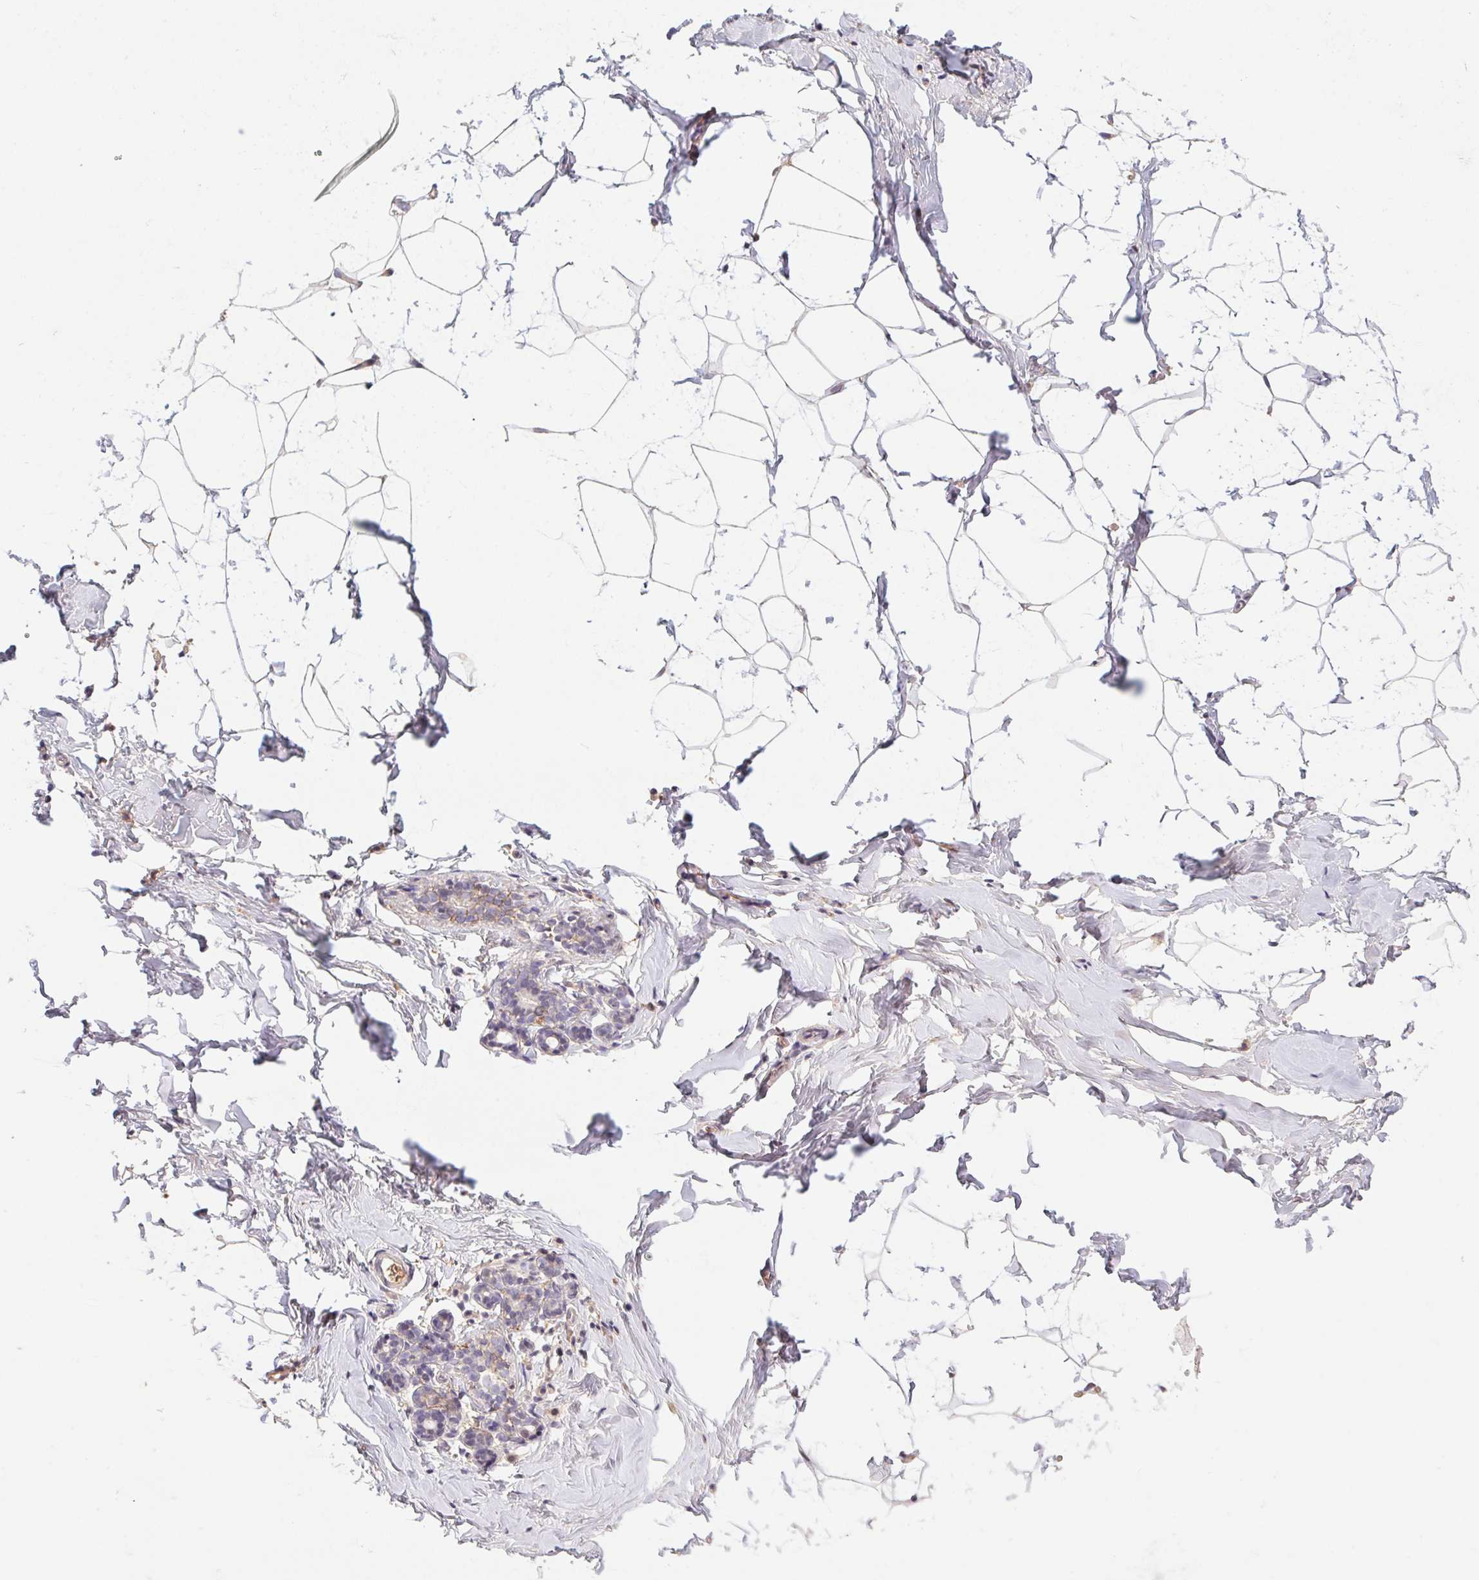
{"staining": {"intensity": "negative", "quantity": "none", "location": "none"}, "tissue": "breast", "cell_type": "Adipocytes", "image_type": "normal", "snomed": [{"axis": "morphology", "description": "Normal tissue, NOS"}, {"axis": "topography", "description": "Breast"}], "caption": "A photomicrograph of breast stained for a protein displays no brown staining in adipocytes.", "gene": "SLC52A2", "patient": {"sex": "female", "age": 32}}